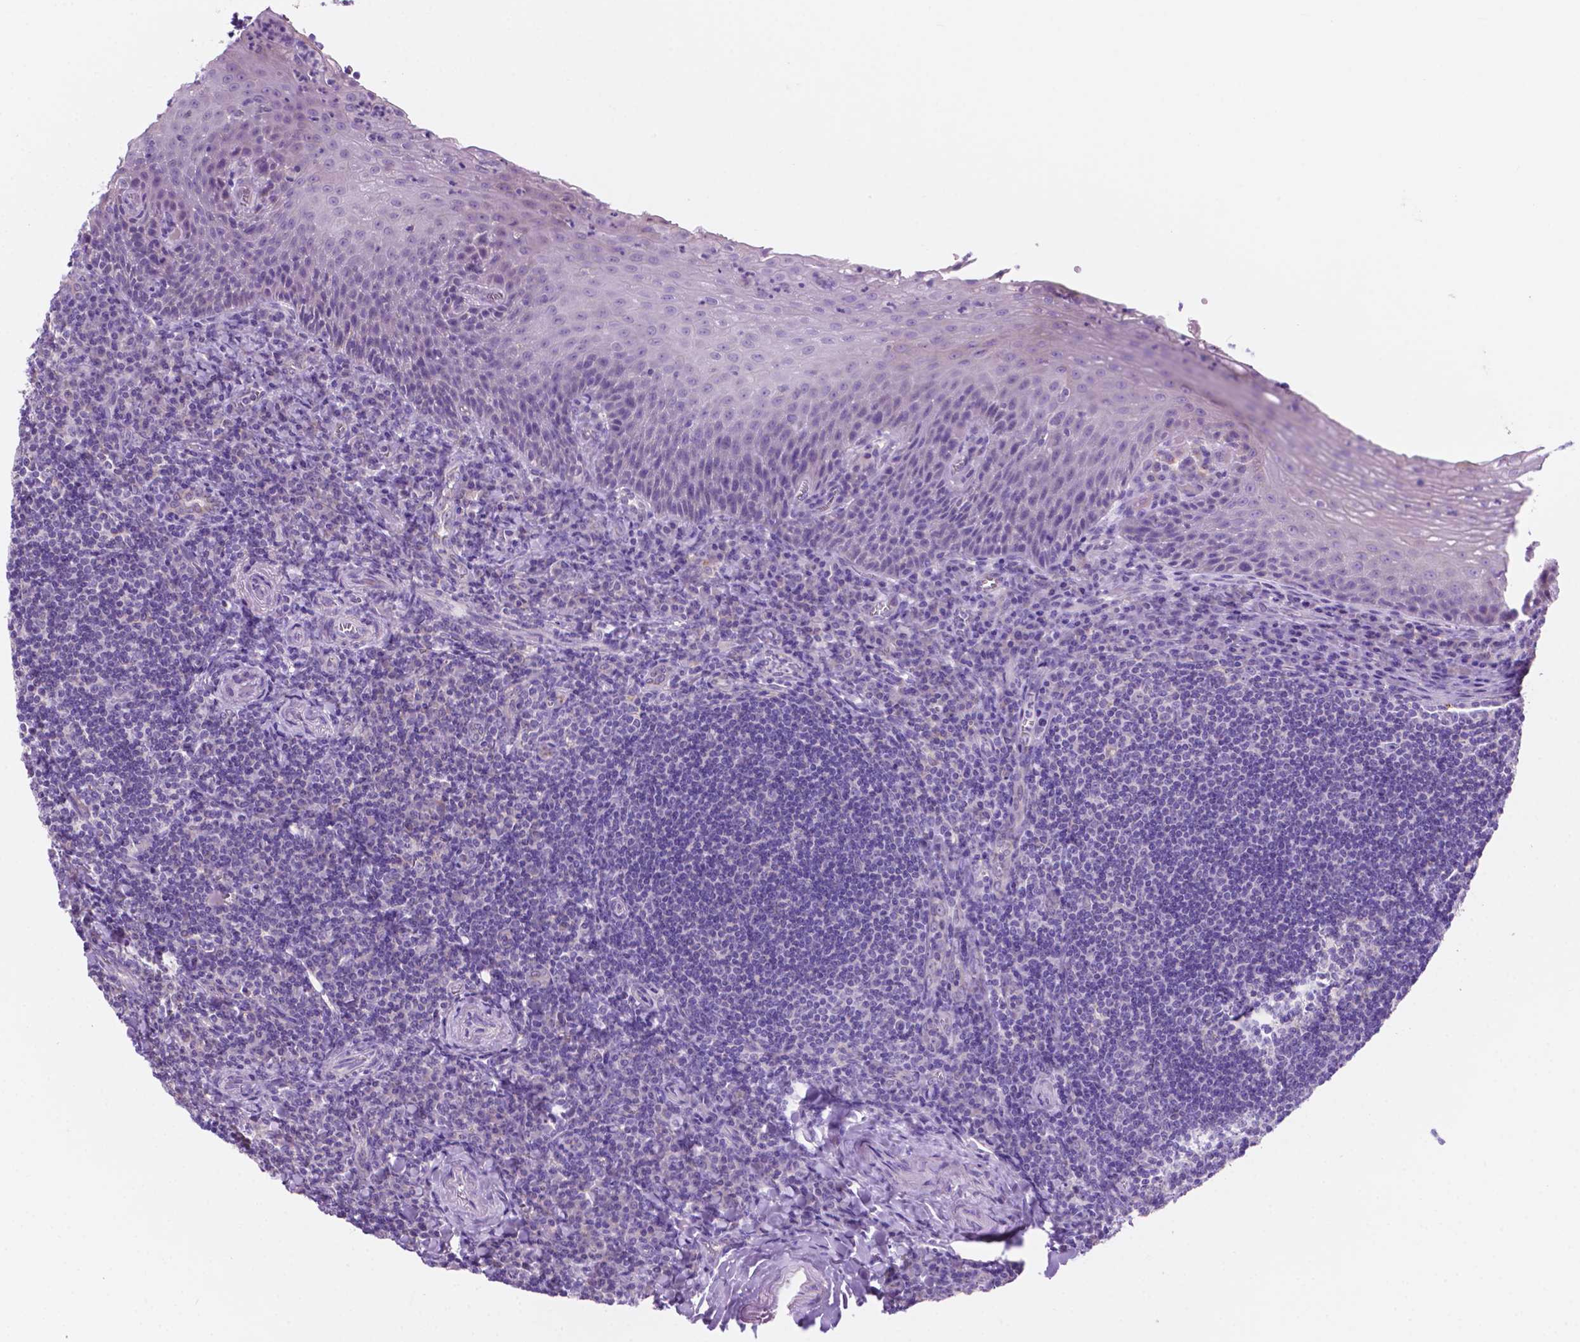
{"staining": {"intensity": "moderate", "quantity": "<25%", "location": "cytoplasmic/membranous"}, "tissue": "tonsil", "cell_type": "Germinal center cells", "image_type": "normal", "snomed": [{"axis": "morphology", "description": "Normal tissue, NOS"}, {"axis": "morphology", "description": "Inflammation, NOS"}, {"axis": "topography", "description": "Tonsil"}], "caption": "Tonsil stained with immunohistochemistry (IHC) reveals moderate cytoplasmic/membranous positivity in about <25% of germinal center cells.", "gene": "TRPV5", "patient": {"sex": "female", "age": 31}}